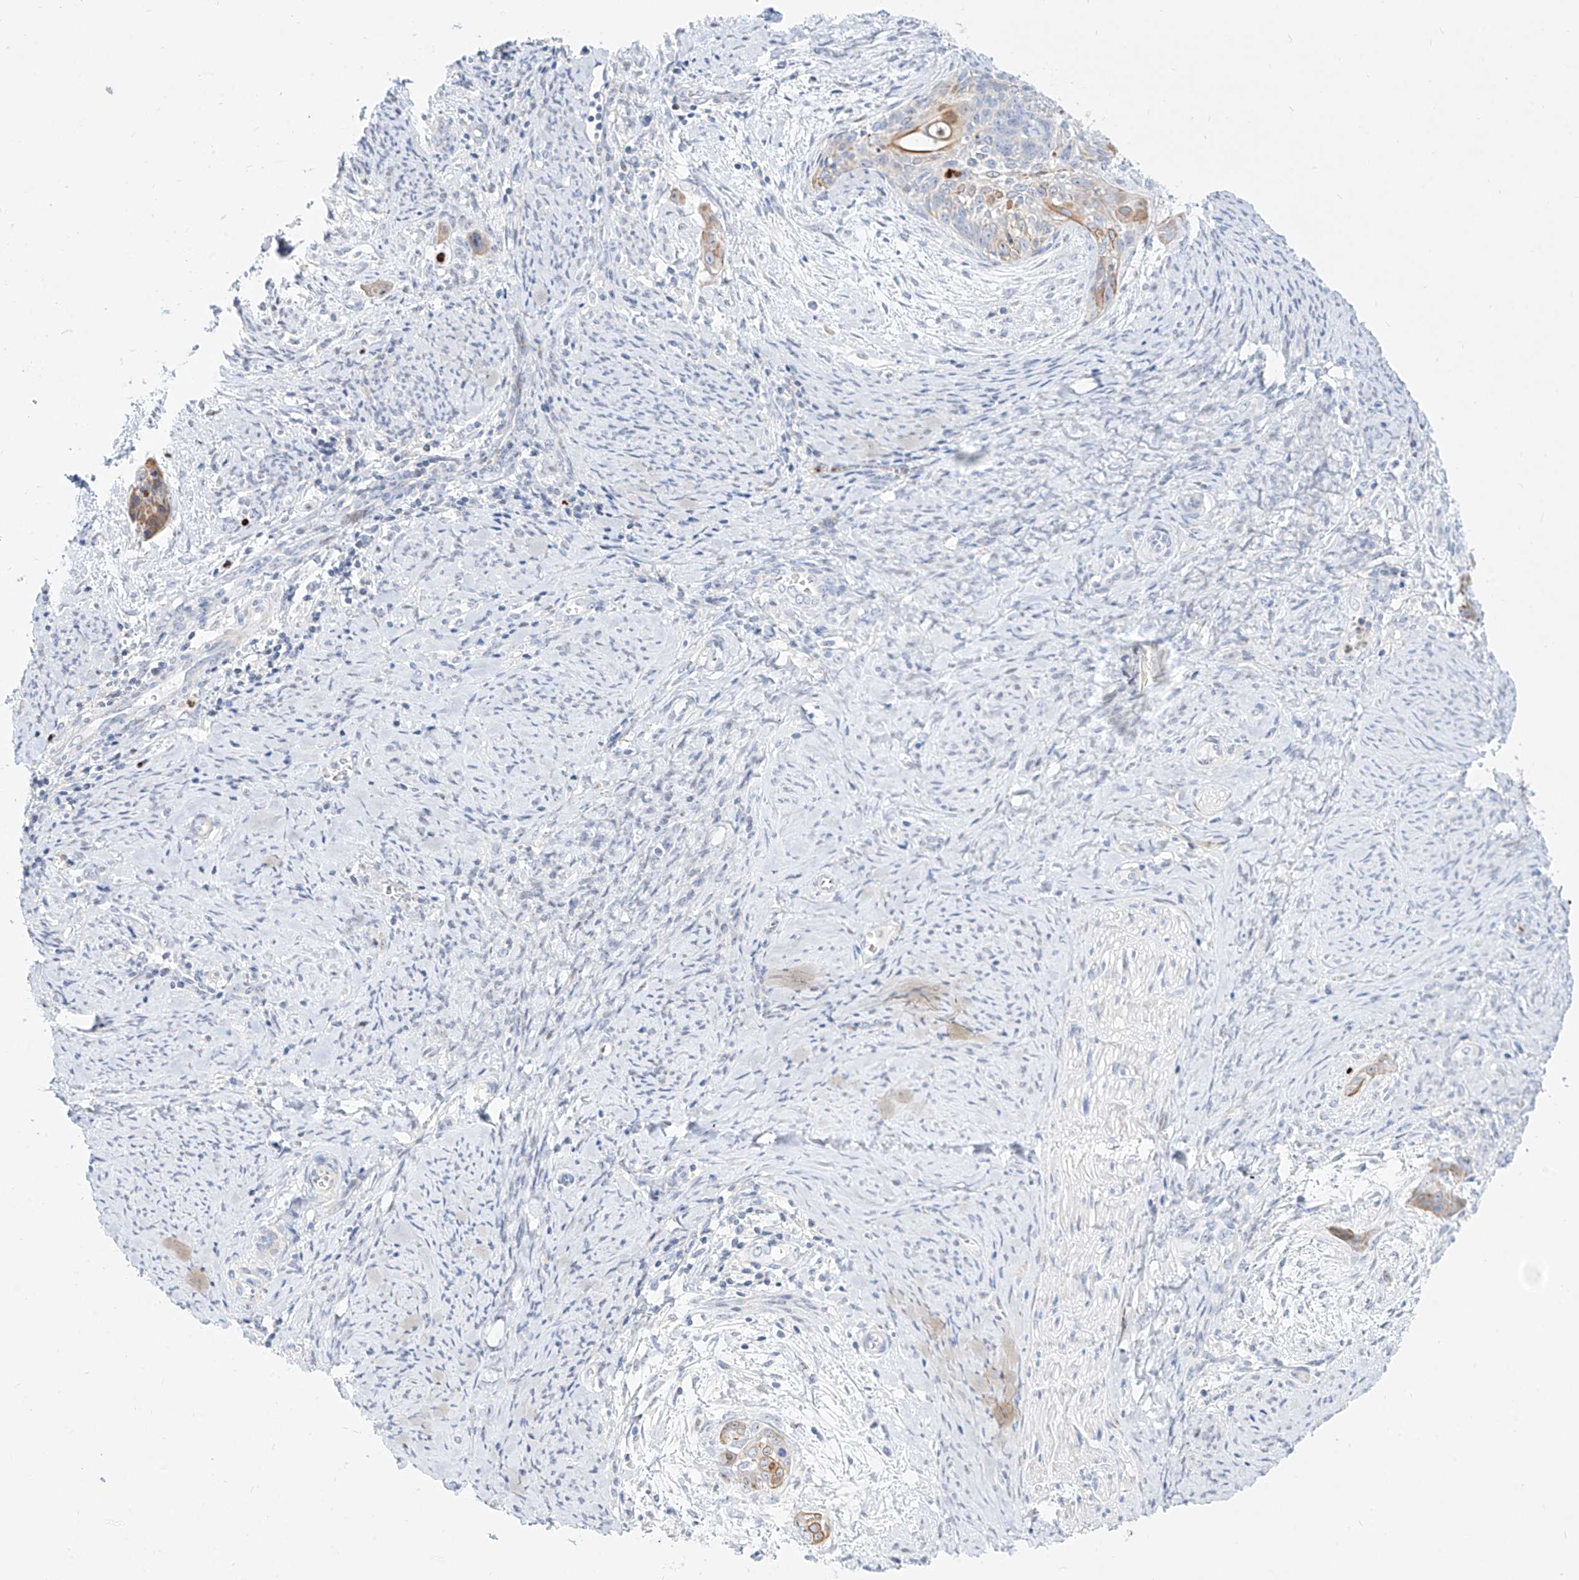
{"staining": {"intensity": "moderate", "quantity": "<25%", "location": "cytoplasmic/membranous"}, "tissue": "cervical cancer", "cell_type": "Tumor cells", "image_type": "cancer", "snomed": [{"axis": "morphology", "description": "Squamous cell carcinoma, NOS"}, {"axis": "topography", "description": "Cervix"}], "caption": "Approximately <25% of tumor cells in human cervical cancer (squamous cell carcinoma) display moderate cytoplasmic/membranous protein positivity as visualized by brown immunohistochemical staining.", "gene": "SNU13", "patient": {"sex": "female", "age": 33}}